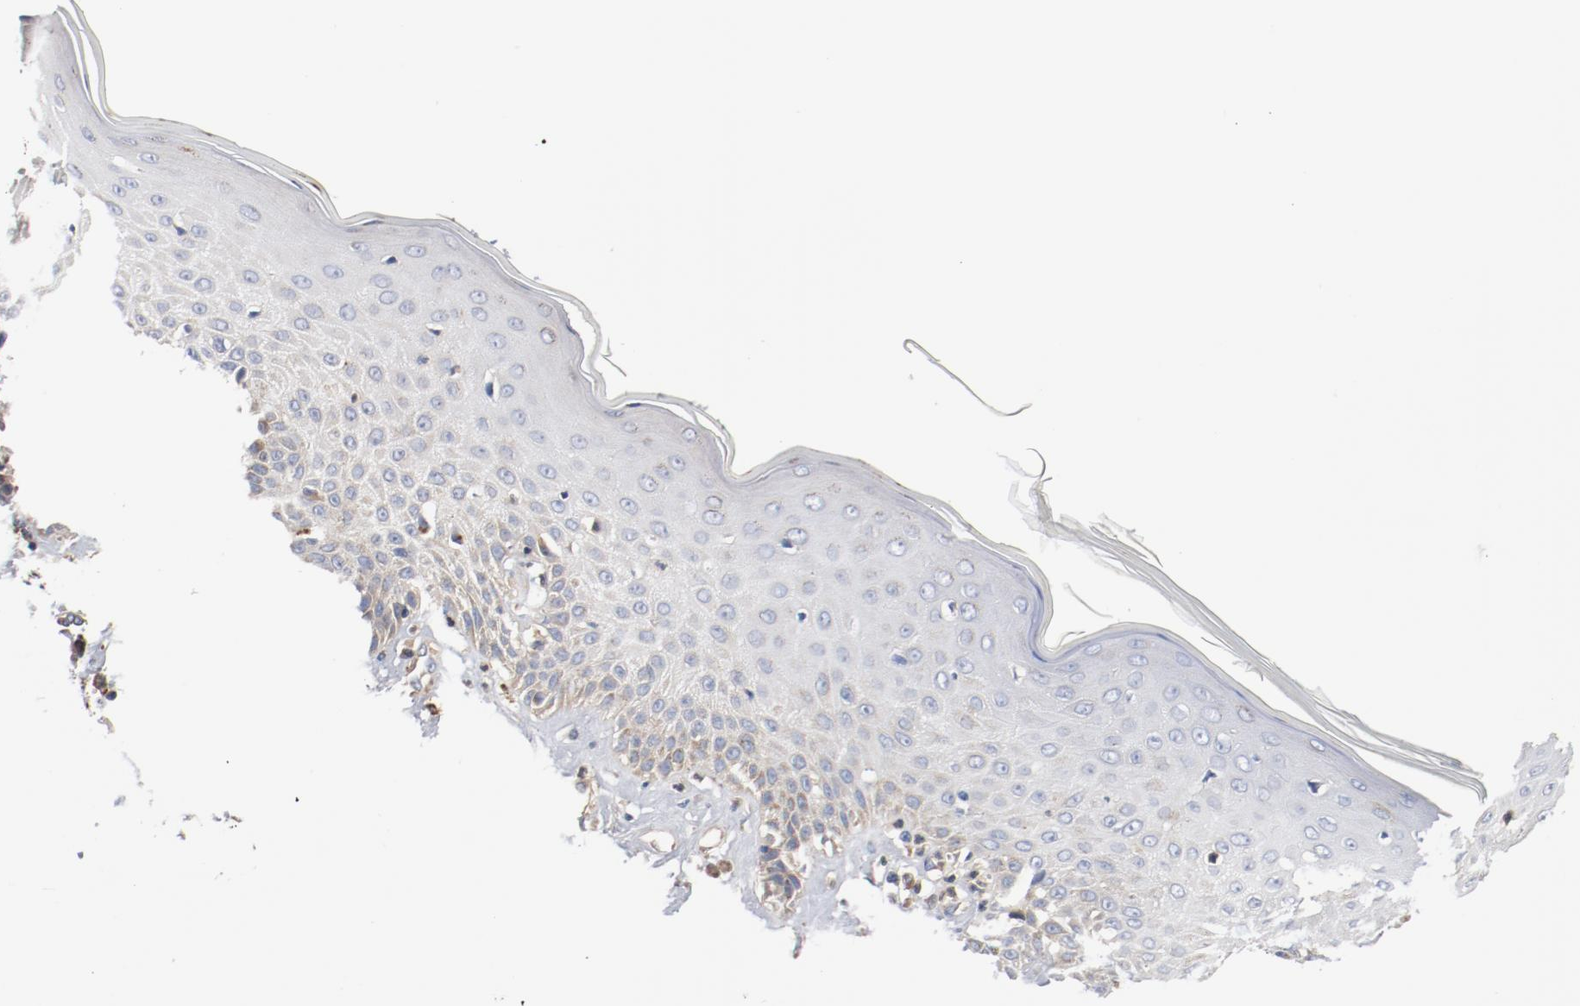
{"staining": {"intensity": "weak", "quantity": "<25%", "location": "cytoplasmic/membranous"}, "tissue": "skin cancer", "cell_type": "Tumor cells", "image_type": "cancer", "snomed": [{"axis": "morphology", "description": "Squamous cell carcinoma, NOS"}, {"axis": "topography", "description": "Skin"}], "caption": "Skin cancer was stained to show a protein in brown. There is no significant staining in tumor cells. The staining was performed using DAB to visualize the protein expression in brown, while the nuclei were stained in blue with hematoxylin (Magnification: 20x).", "gene": "ILK", "patient": {"sex": "female", "age": 59}}